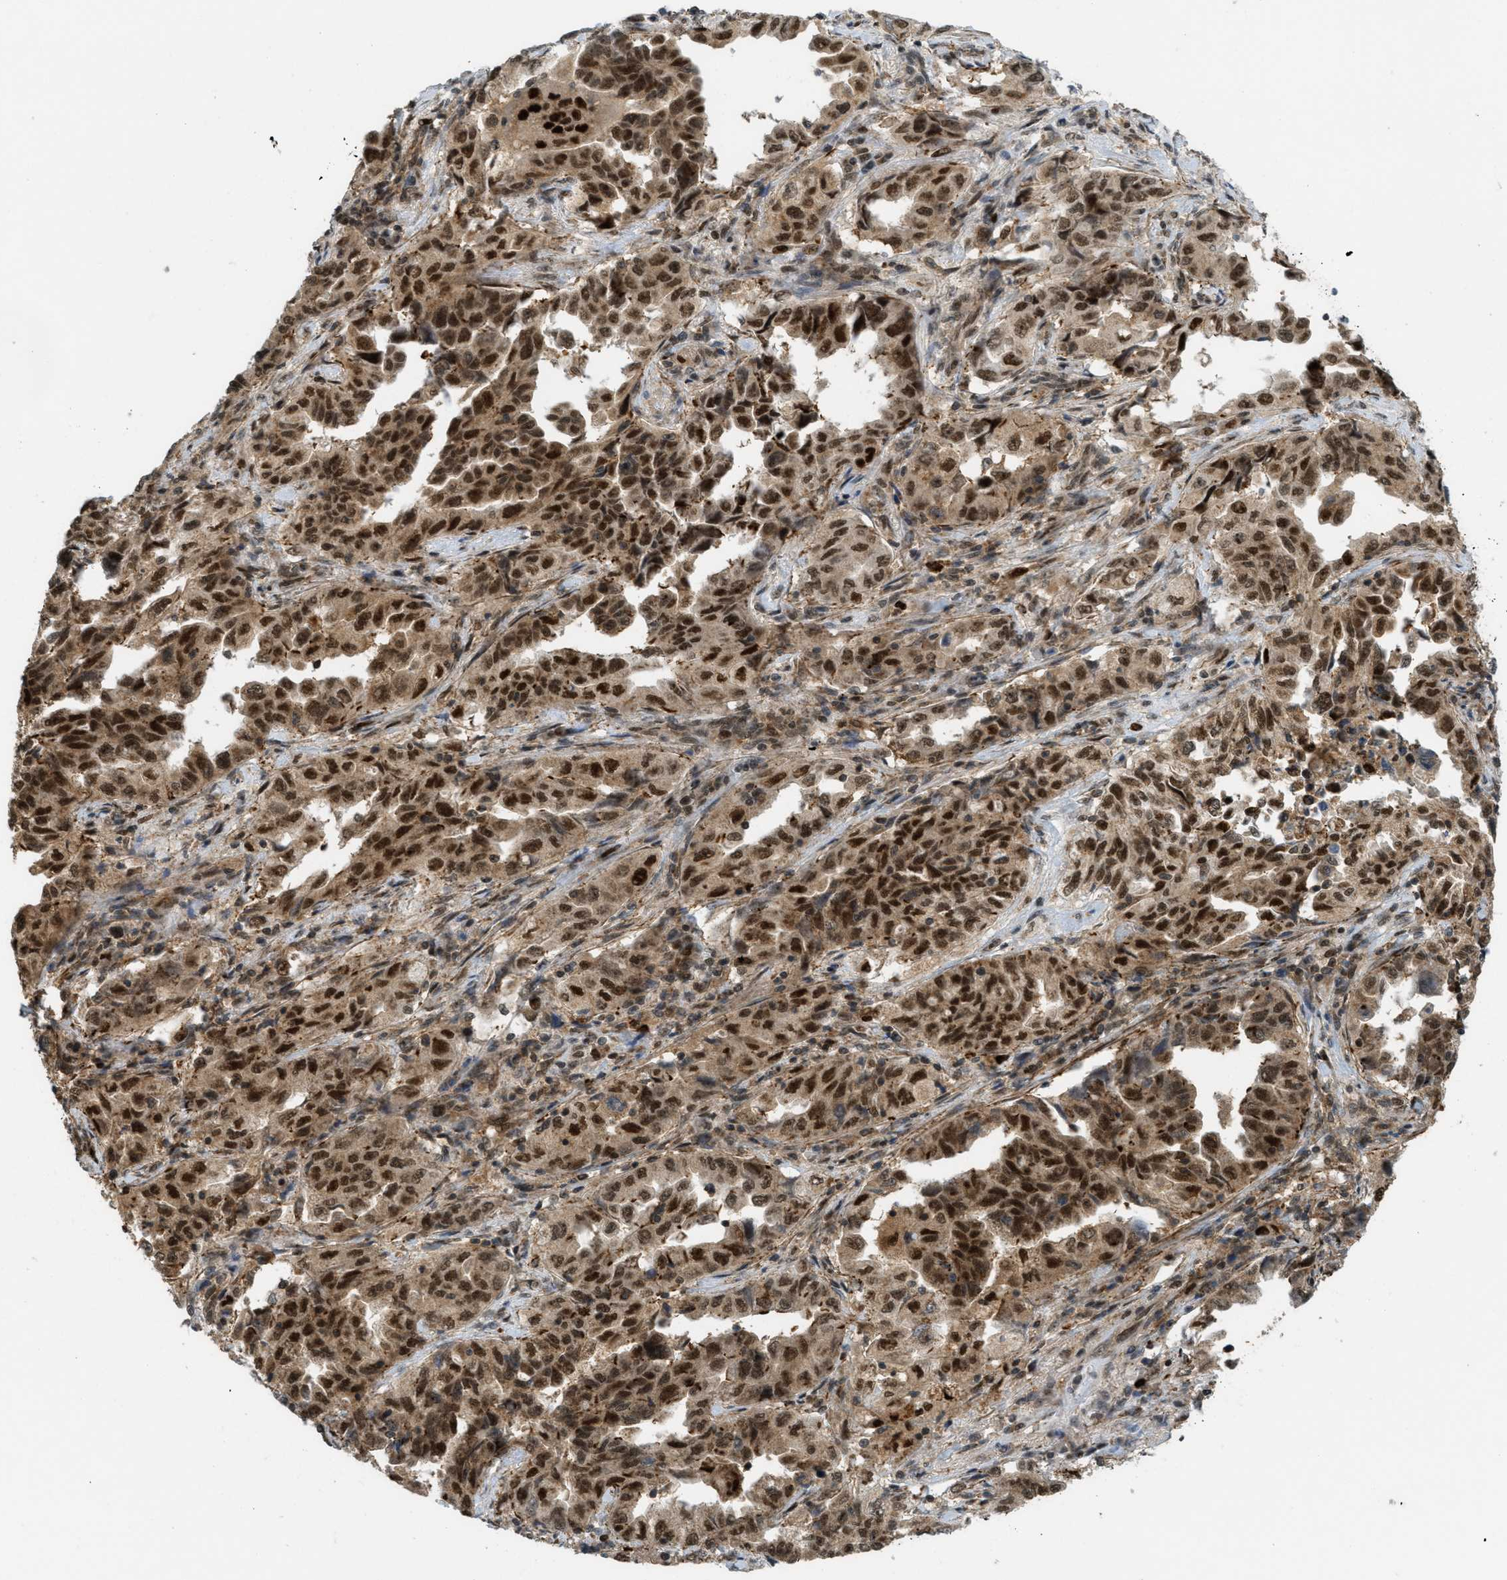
{"staining": {"intensity": "strong", "quantity": ">75%", "location": "cytoplasmic/membranous,nuclear"}, "tissue": "lung cancer", "cell_type": "Tumor cells", "image_type": "cancer", "snomed": [{"axis": "morphology", "description": "Adenocarcinoma, NOS"}, {"axis": "topography", "description": "Lung"}], "caption": "Protein expression analysis of human adenocarcinoma (lung) reveals strong cytoplasmic/membranous and nuclear positivity in about >75% of tumor cells. The staining was performed using DAB (3,3'-diaminobenzidine), with brown indicating positive protein expression. Nuclei are stained blue with hematoxylin.", "gene": "TLK1", "patient": {"sex": "female", "age": 51}}